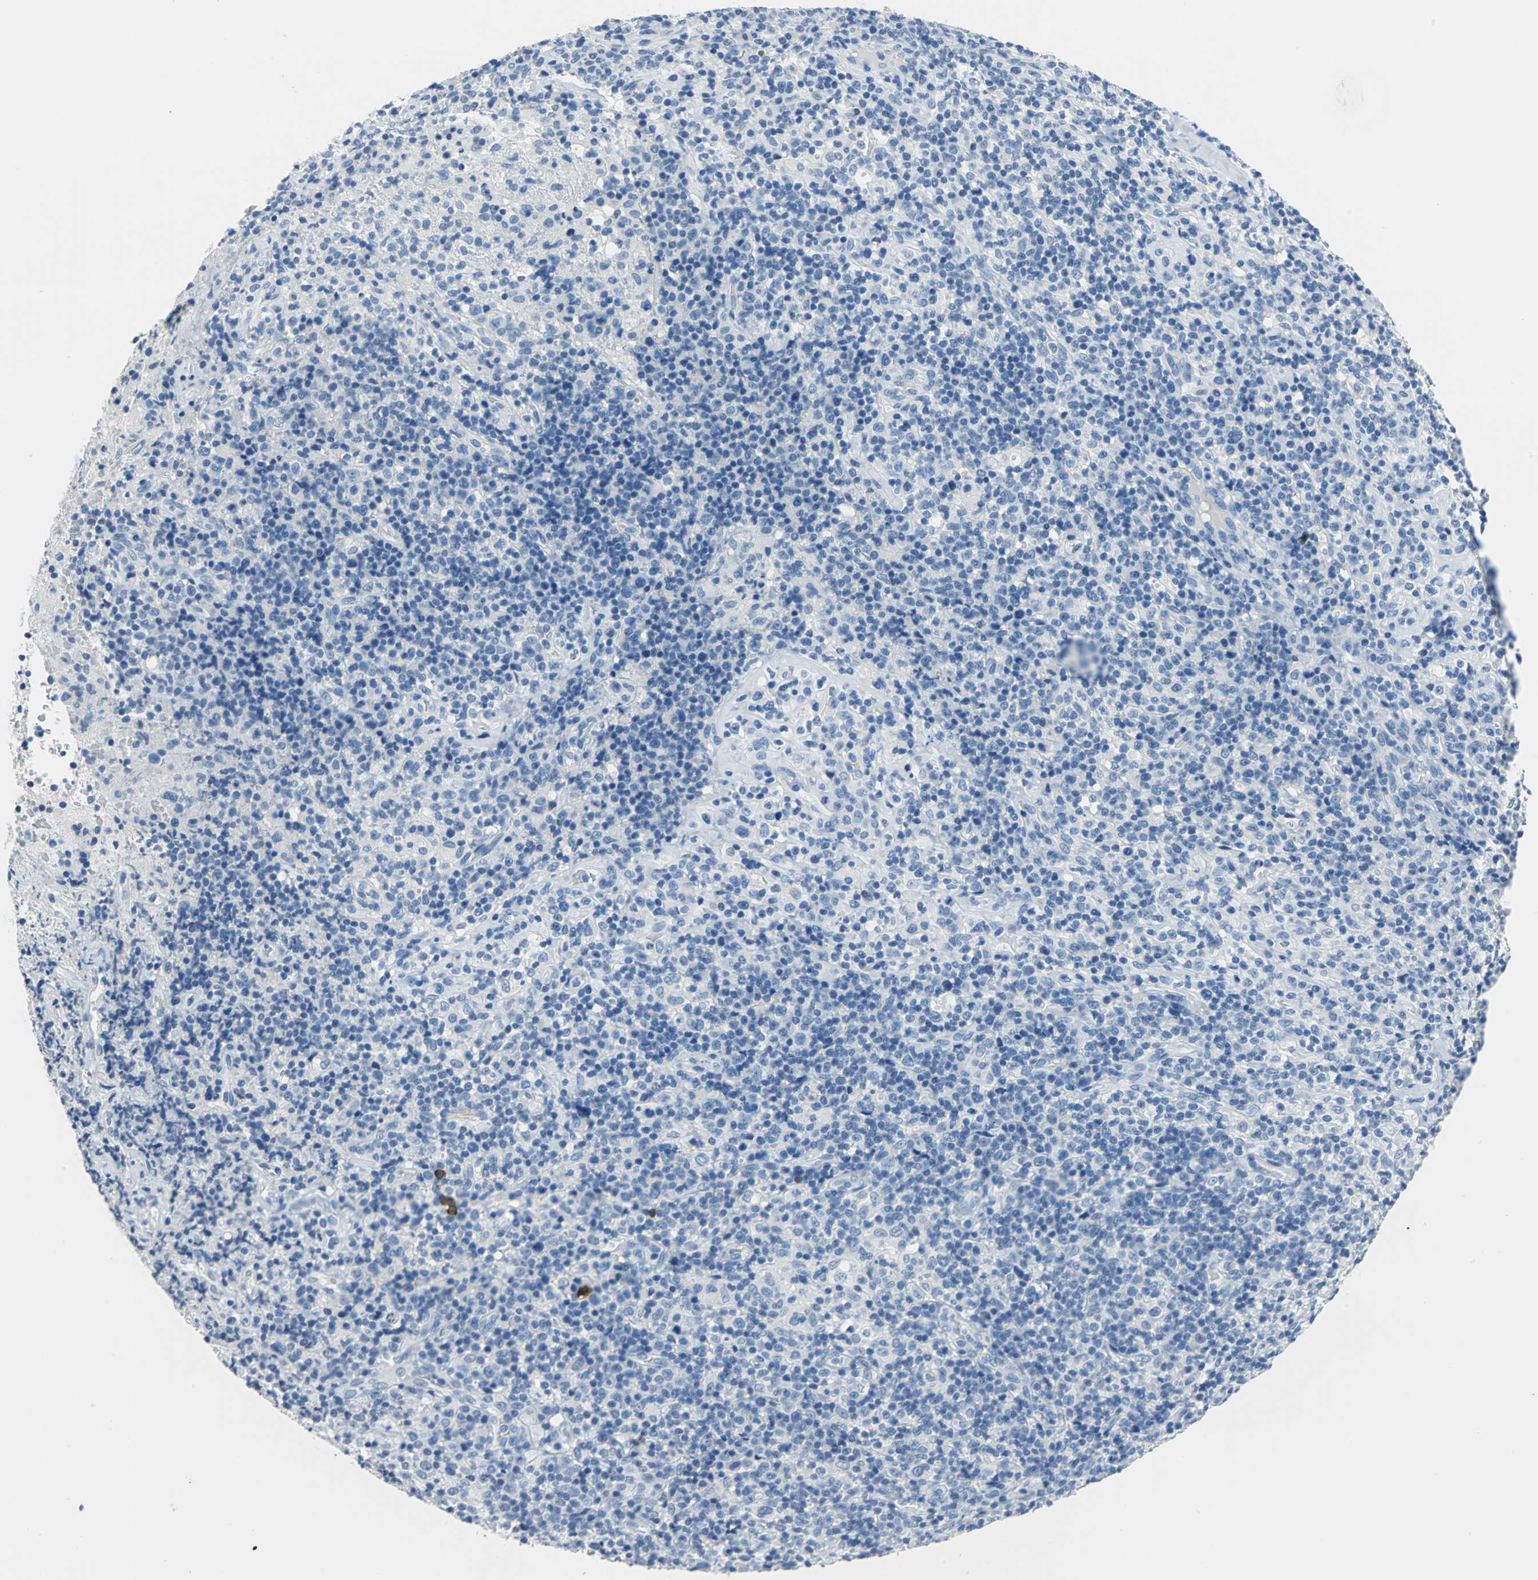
{"staining": {"intensity": "negative", "quantity": "none", "location": "none"}, "tissue": "lymphoma", "cell_type": "Tumor cells", "image_type": "cancer", "snomed": [{"axis": "morphology", "description": "Hodgkin's disease, NOS"}, {"axis": "topography", "description": "Lymph node"}], "caption": "Protein analysis of Hodgkin's disease demonstrates no significant expression in tumor cells.", "gene": "PKLR", "patient": {"sex": "male", "age": 65}}